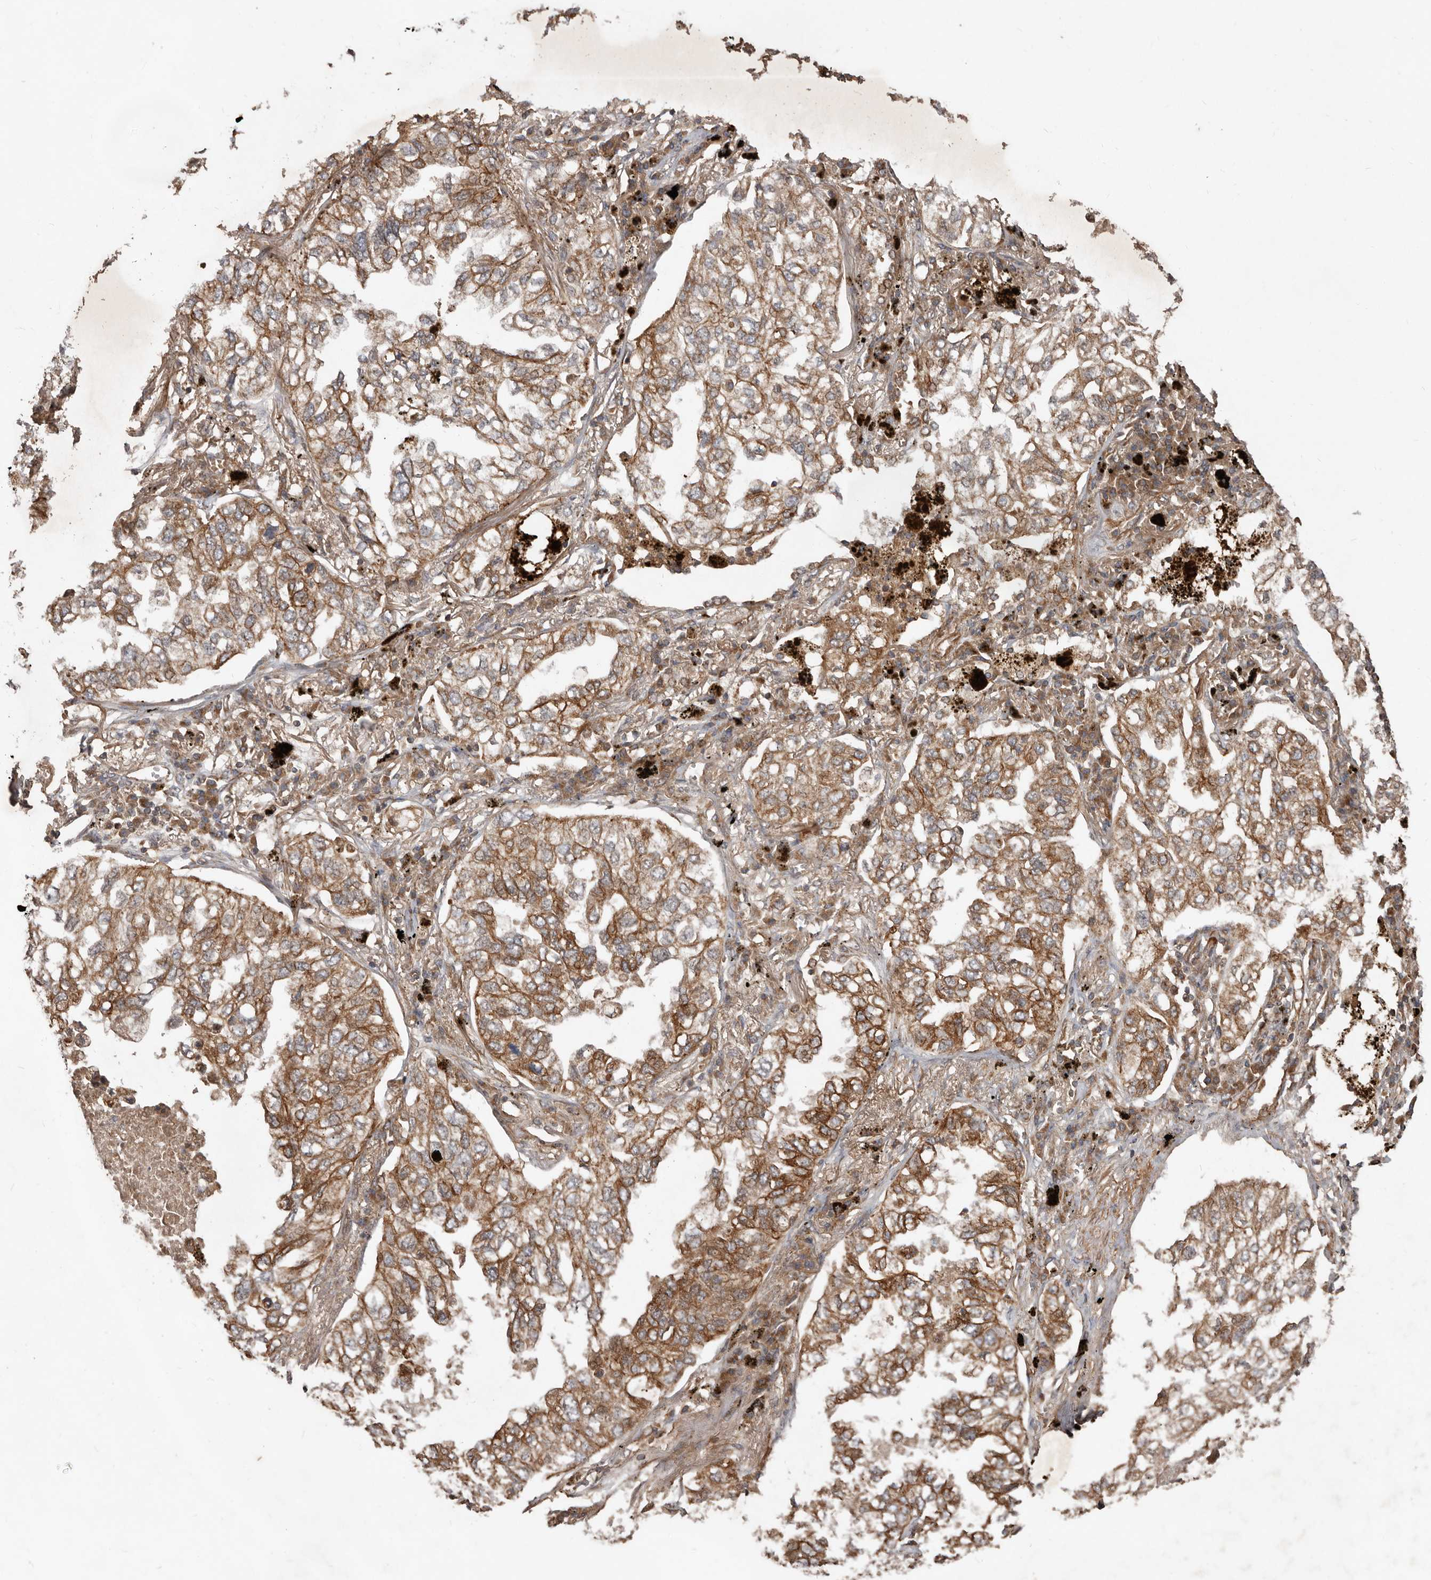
{"staining": {"intensity": "moderate", "quantity": ">75%", "location": "cytoplasmic/membranous"}, "tissue": "lung cancer", "cell_type": "Tumor cells", "image_type": "cancer", "snomed": [{"axis": "morphology", "description": "Adenocarcinoma, NOS"}, {"axis": "topography", "description": "Lung"}], "caption": "Lung cancer stained with a brown dye displays moderate cytoplasmic/membranous positive positivity in approximately >75% of tumor cells.", "gene": "STK36", "patient": {"sex": "male", "age": 65}}